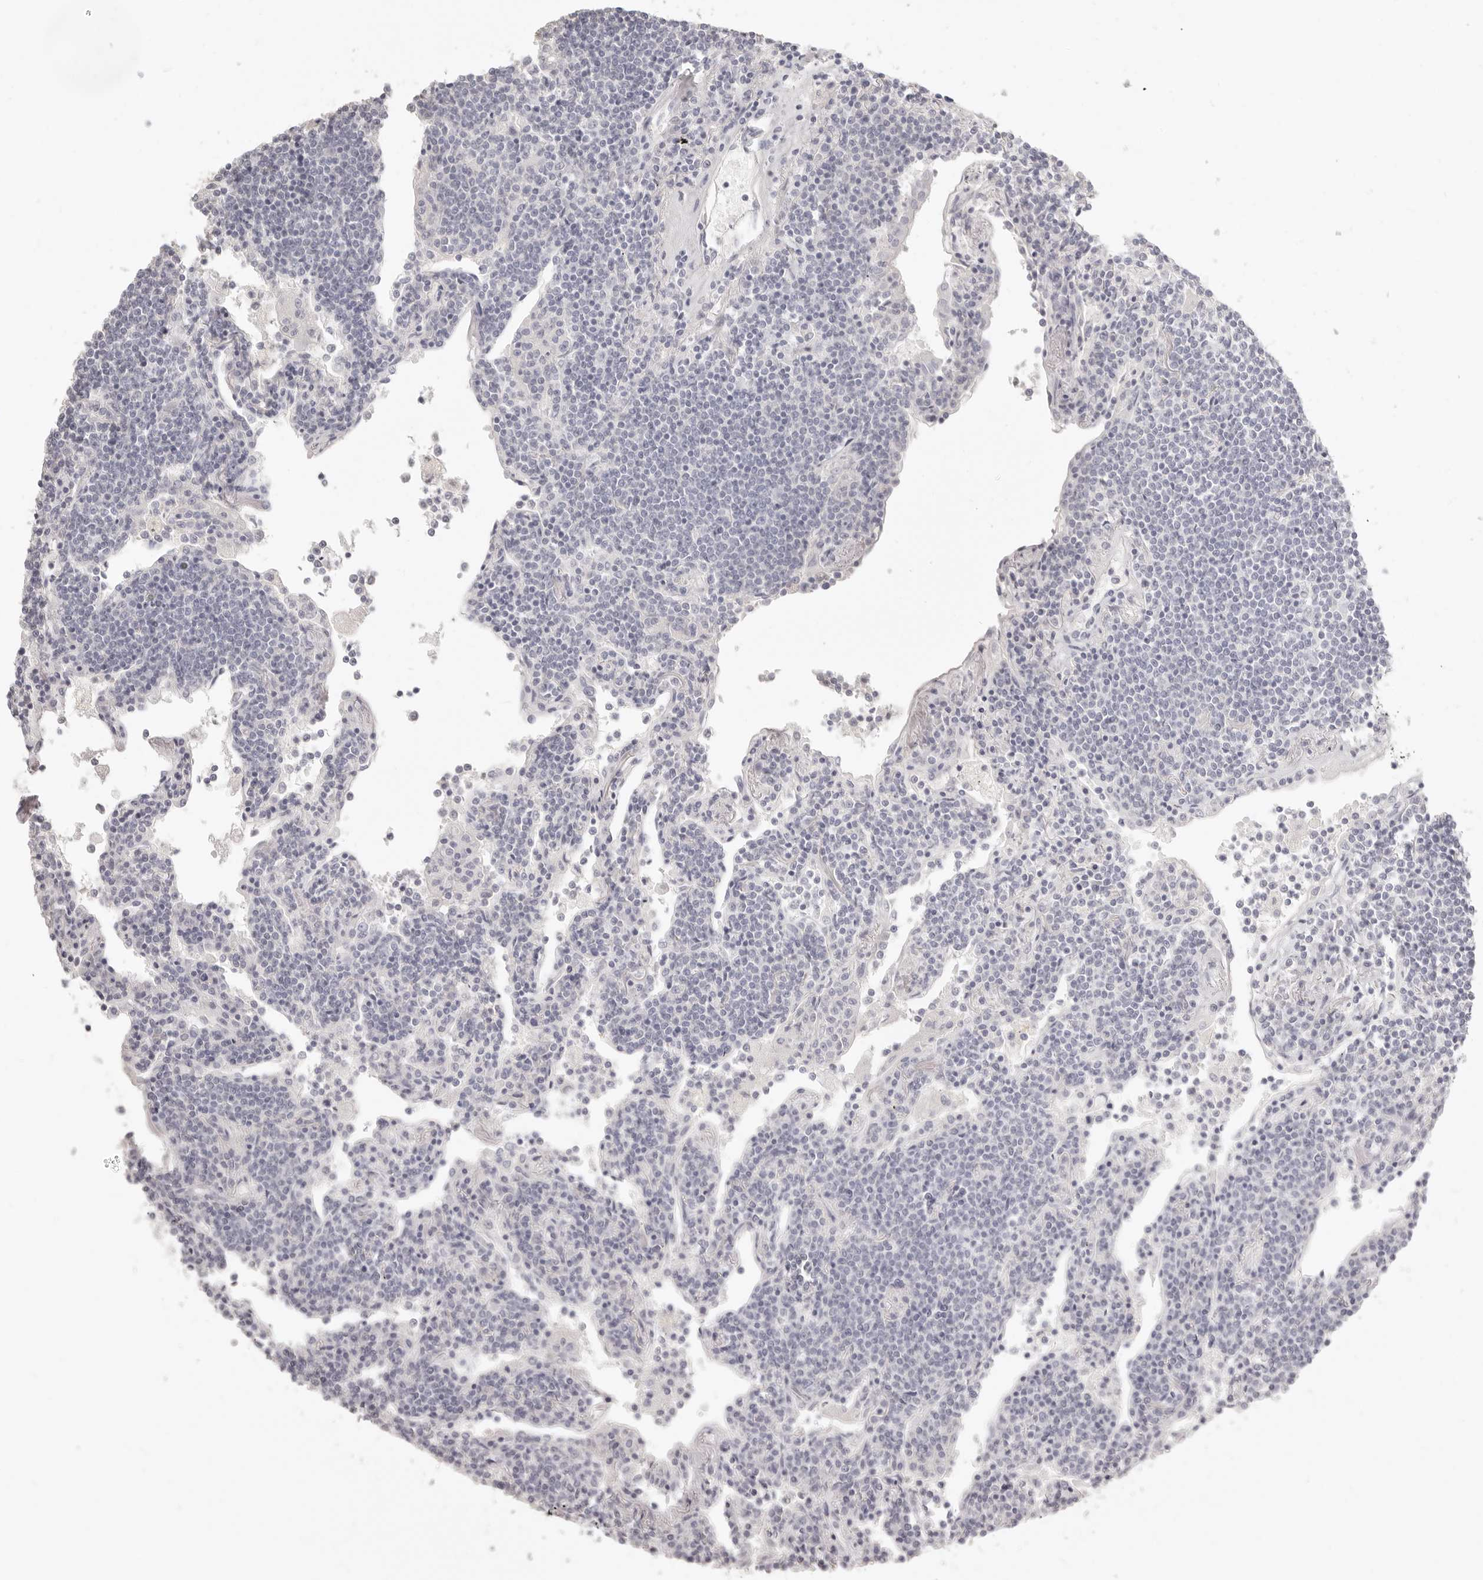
{"staining": {"intensity": "negative", "quantity": "none", "location": "none"}, "tissue": "lymphoma", "cell_type": "Tumor cells", "image_type": "cancer", "snomed": [{"axis": "morphology", "description": "Malignant lymphoma, non-Hodgkin's type, Low grade"}, {"axis": "topography", "description": "Lung"}], "caption": "IHC photomicrograph of neoplastic tissue: lymphoma stained with DAB reveals no significant protein staining in tumor cells.", "gene": "FABP1", "patient": {"sex": "female", "age": 71}}